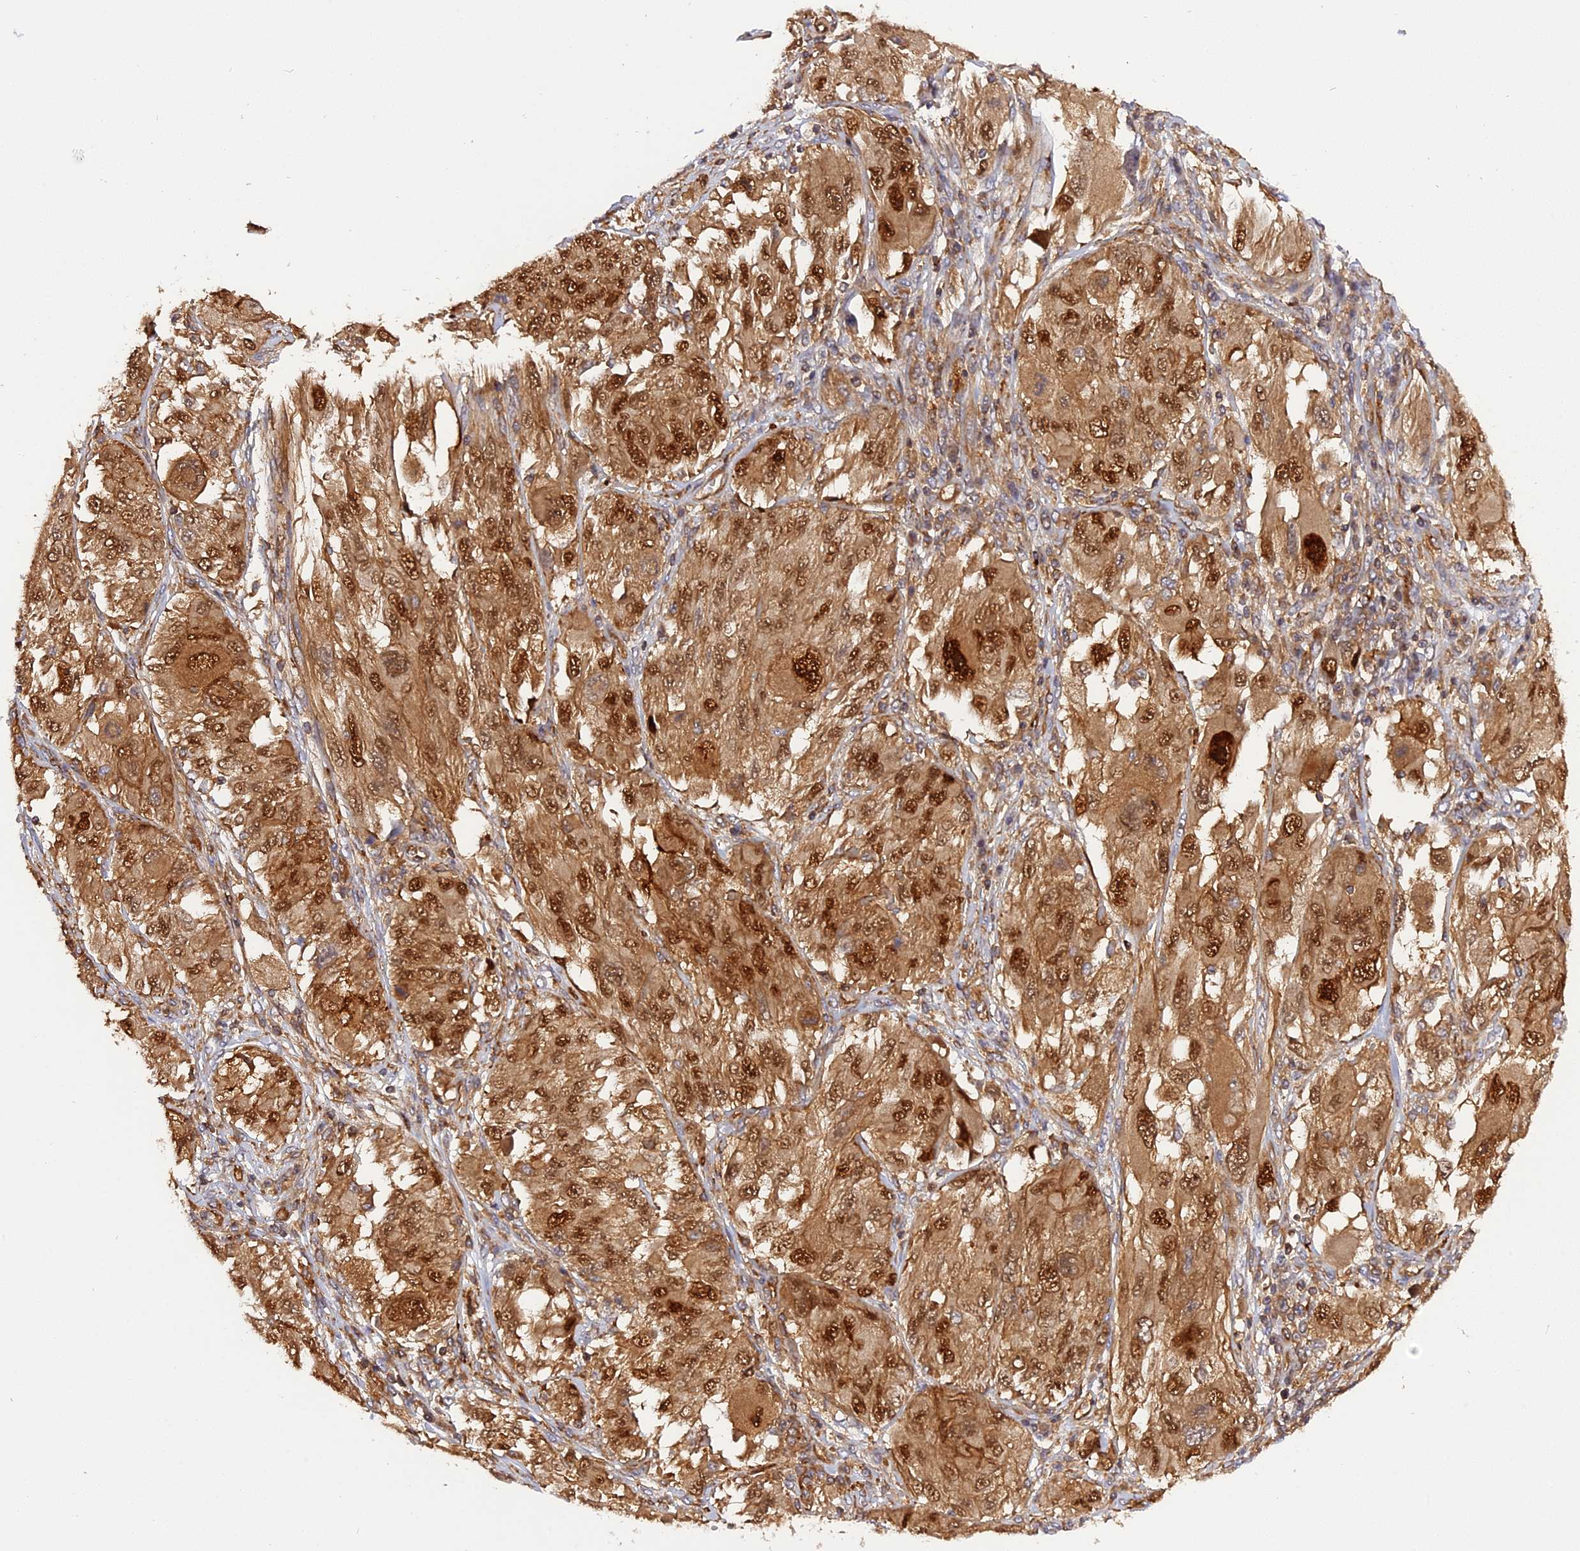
{"staining": {"intensity": "strong", "quantity": ">75%", "location": "cytoplasmic/membranous,nuclear"}, "tissue": "melanoma", "cell_type": "Tumor cells", "image_type": "cancer", "snomed": [{"axis": "morphology", "description": "Malignant melanoma, NOS"}, {"axis": "topography", "description": "Skin"}], "caption": "Strong cytoplasmic/membranous and nuclear protein expression is present in approximately >75% of tumor cells in melanoma.", "gene": "C5orf22", "patient": {"sex": "female", "age": 91}}